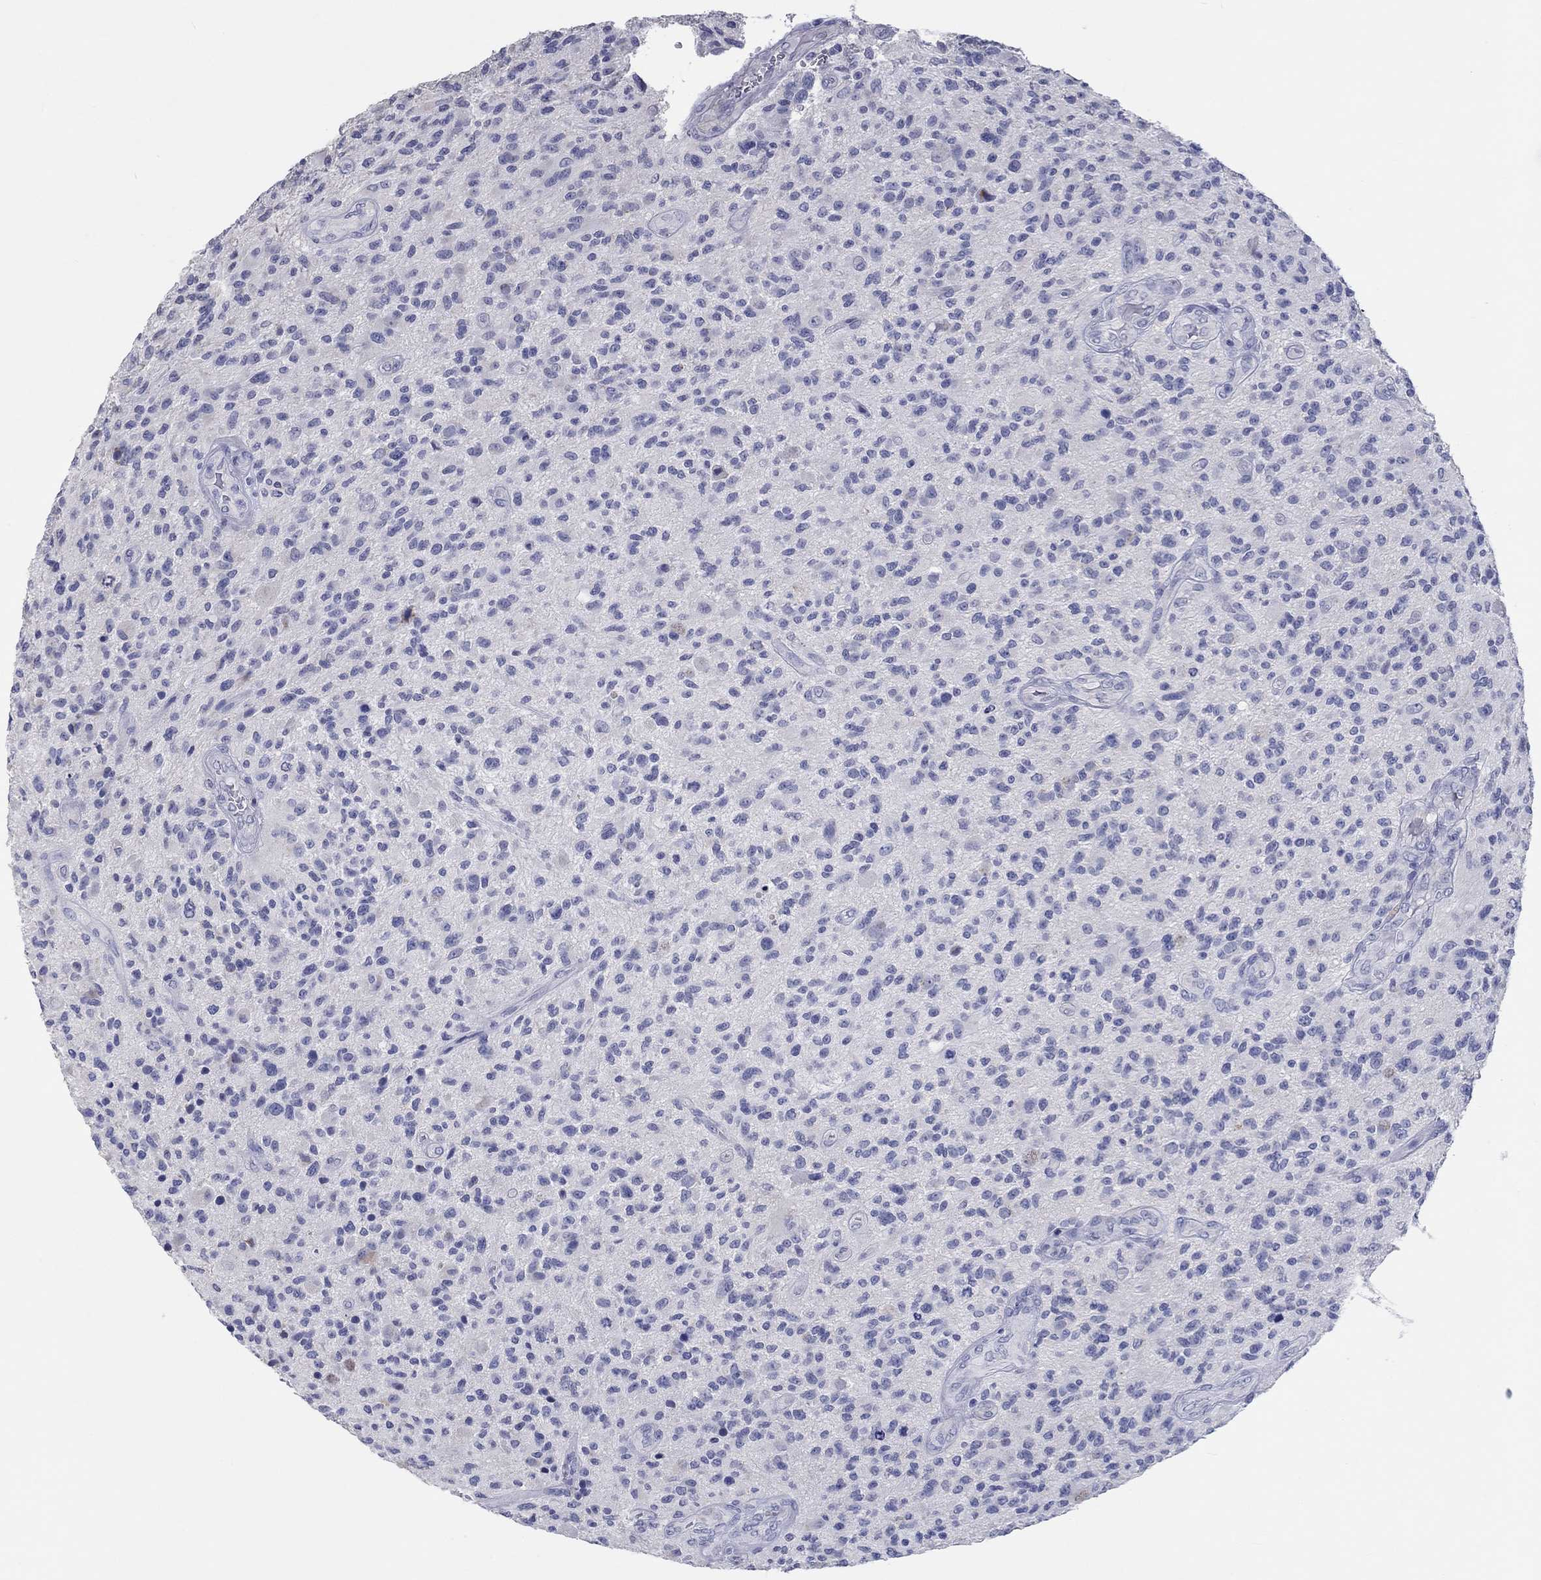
{"staining": {"intensity": "negative", "quantity": "none", "location": "none"}, "tissue": "glioma", "cell_type": "Tumor cells", "image_type": "cancer", "snomed": [{"axis": "morphology", "description": "Glioma, malignant, High grade"}, {"axis": "topography", "description": "Brain"}], "caption": "Glioma was stained to show a protein in brown. There is no significant staining in tumor cells. Nuclei are stained in blue.", "gene": "LRRC4C", "patient": {"sex": "male", "age": 47}}